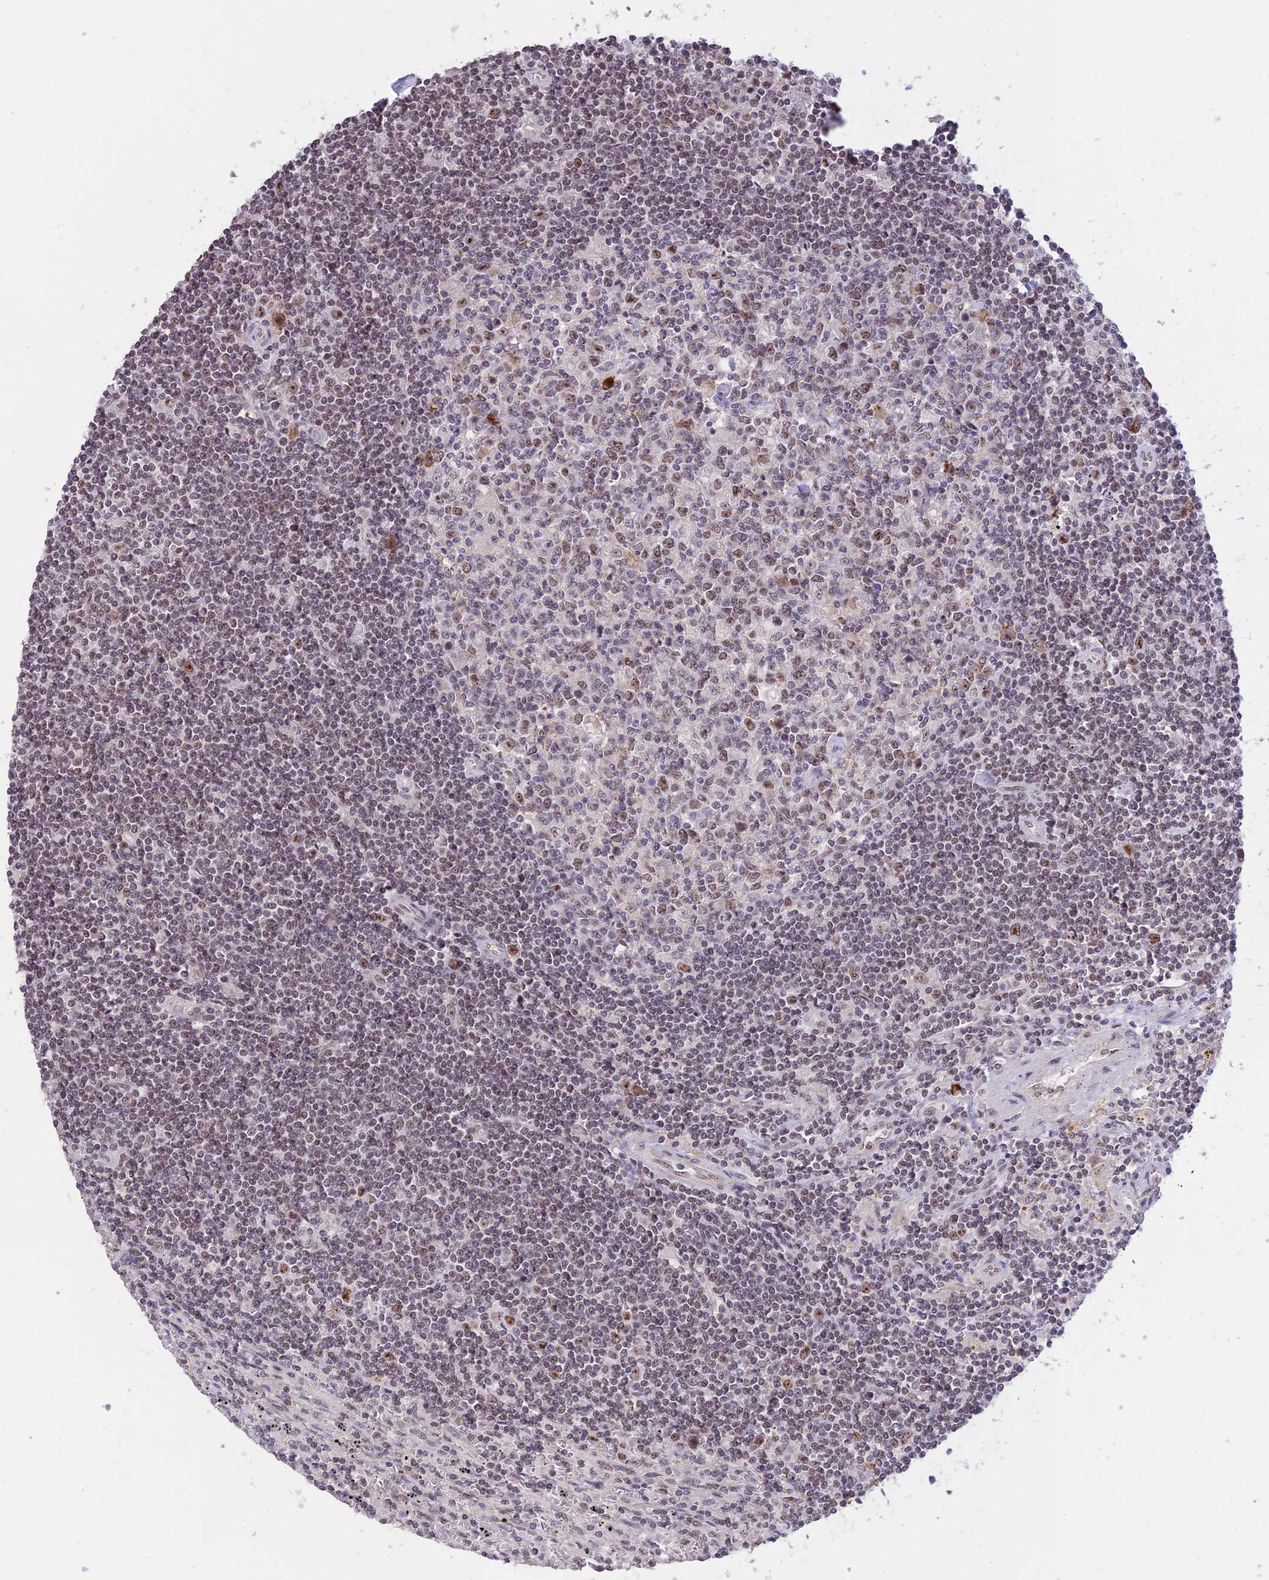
{"staining": {"intensity": "weak", "quantity": "<25%", "location": "nuclear"}, "tissue": "lymphoma", "cell_type": "Tumor cells", "image_type": "cancer", "snomed": [{"axis": "morphology", "description": "Malignant lymphoma, non-Hodgkin's type, Low grade"}, {"axis": "topography", "description": "Spleen"}], "caption": "An image of human lymphoma is negative for staining in tumor cells.", "gene": "POLR1G", "patient": {"sex": "male", "age": 76}}